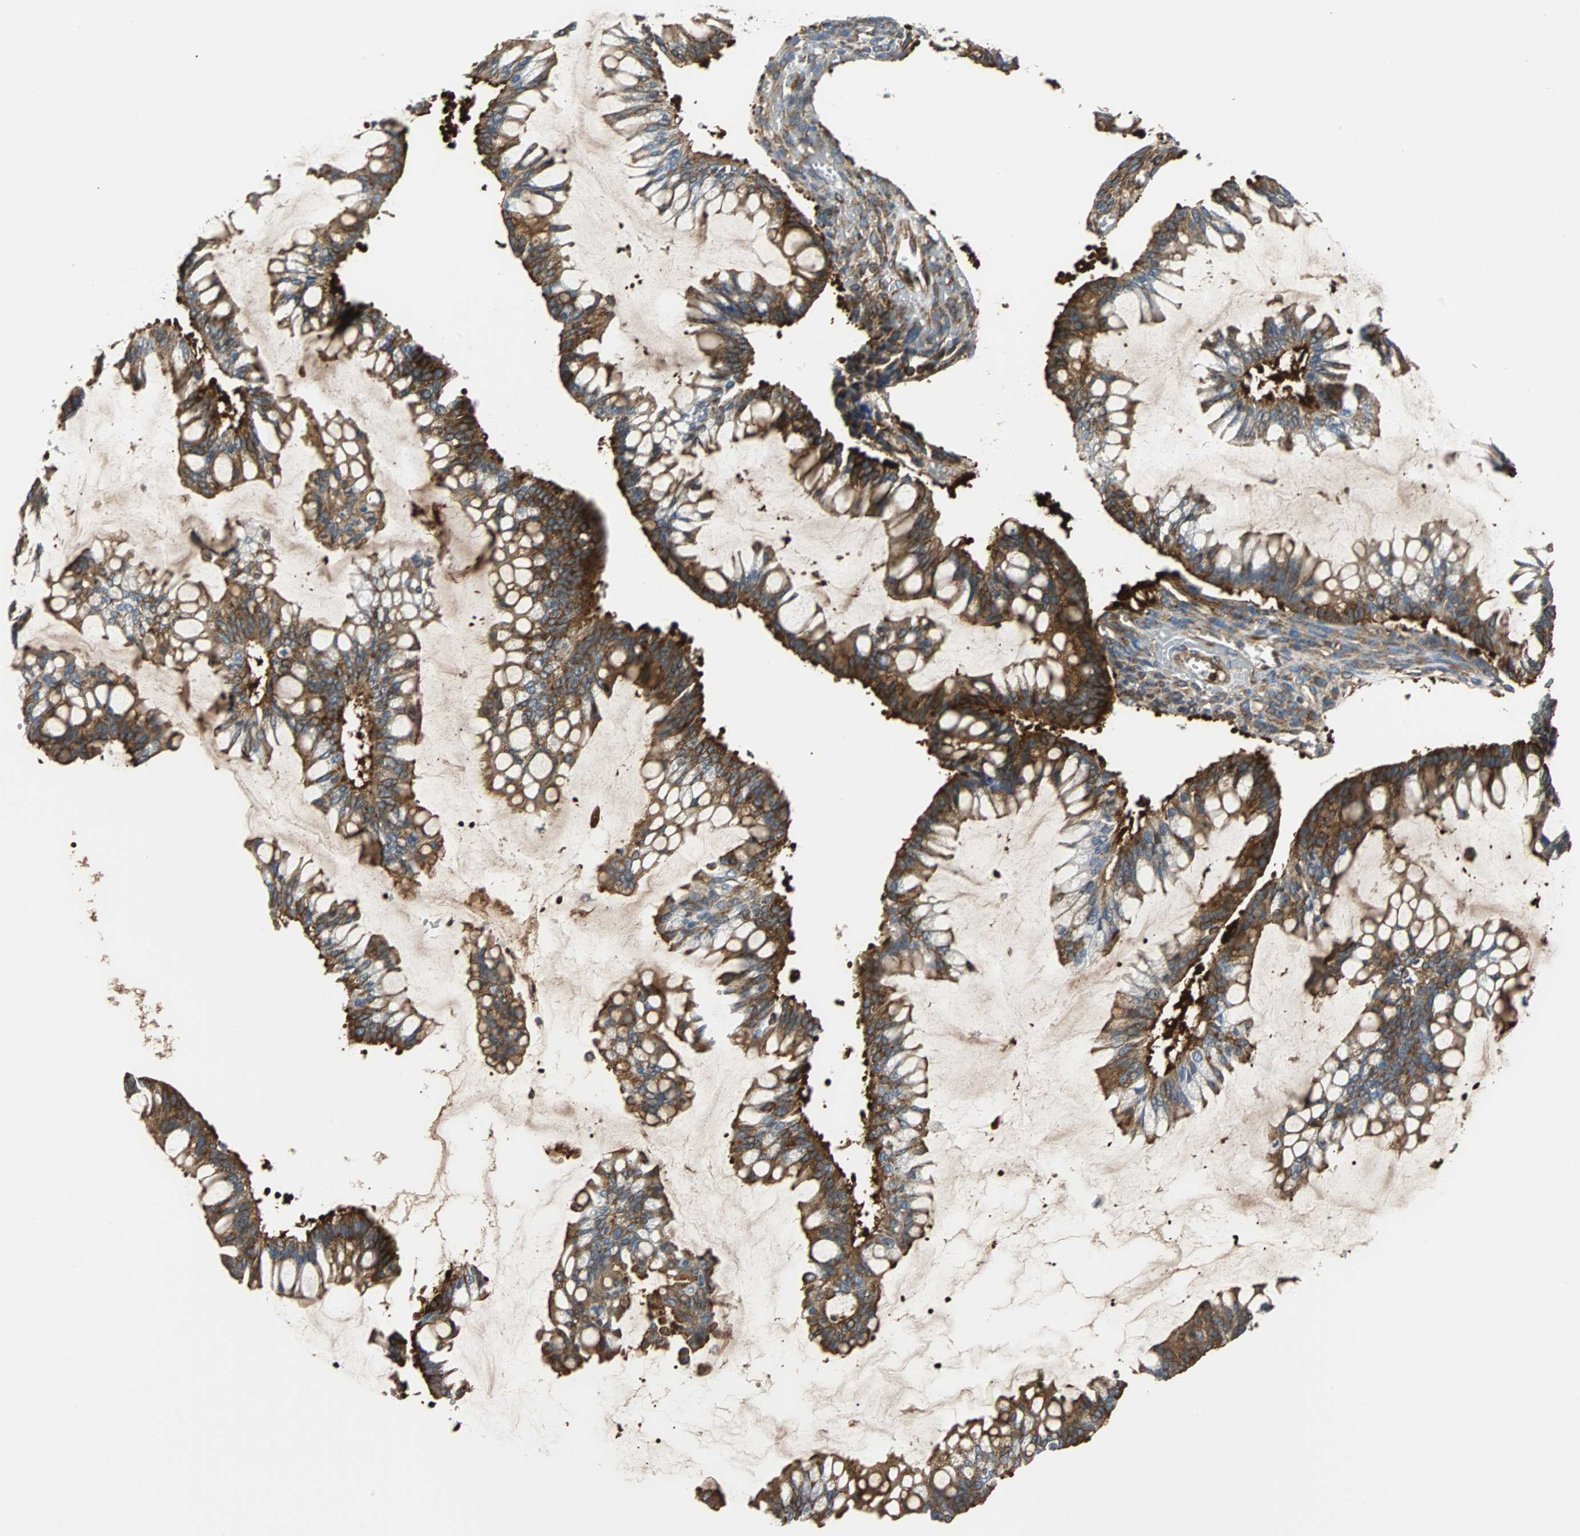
{"staining": {"intensity": "moderate", "quantity": ">75%", "location": "cytoplasmic/membranous"}, "tissue": "ovarian cancer", "cell_type": "Tumor cells", "image_type": "cancer", "snomed": [{"axis": "morphology", "description": "Cystadenocarcinoma, mucinous, NOS"}, {"axis": "topography", "description": "Ovary"}], "caption": "A photomicrograph of human ovarian mucinous cystadenocarcinoma stained for a protein reveals moderate cytoplasmic/membranous brown staining in tumor cells. (Stains: DAB in brown, nuclei in blue, Microscopy: brightfield microscopy at high magnification).", "gene": "RELA", "patient": {"sex": "female", "age": 73}}